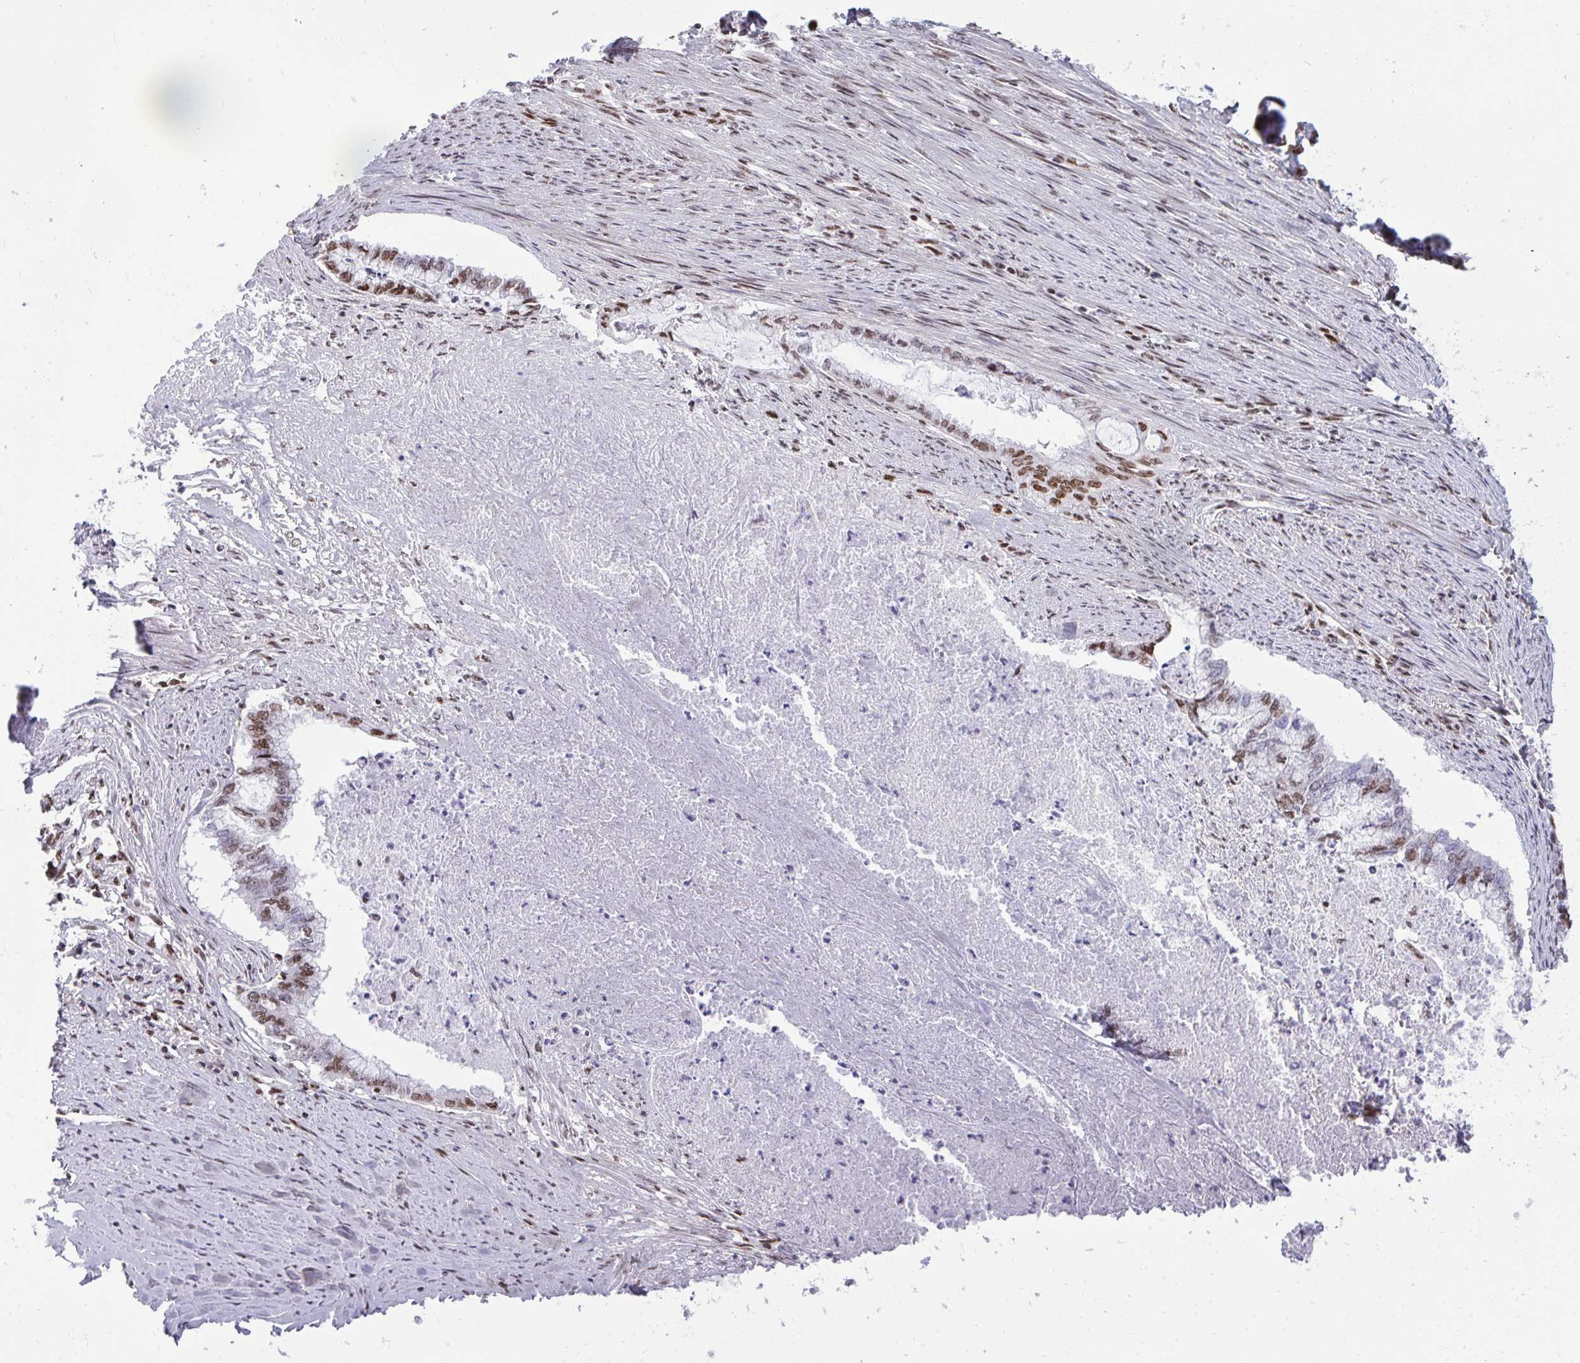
{"staining": {"intensity": "moderate", "quantity": "25%-75%", "location": "nuclear"}, "tissue": "endometrial cancer", "cell_type": "Tumor cells", "image_type": "cancer", "snomed": [{"axis": "morphology", "description": "Adenocarcinoma, NOS"}, {"axis": "topography", "description": "Endometrium"}], "caption": "Endometrial cancer stained with a protein marker shows moderate staining in tumor cells.", "gene": "CDYL", "patient": {"sex": "female", "age": 79}}